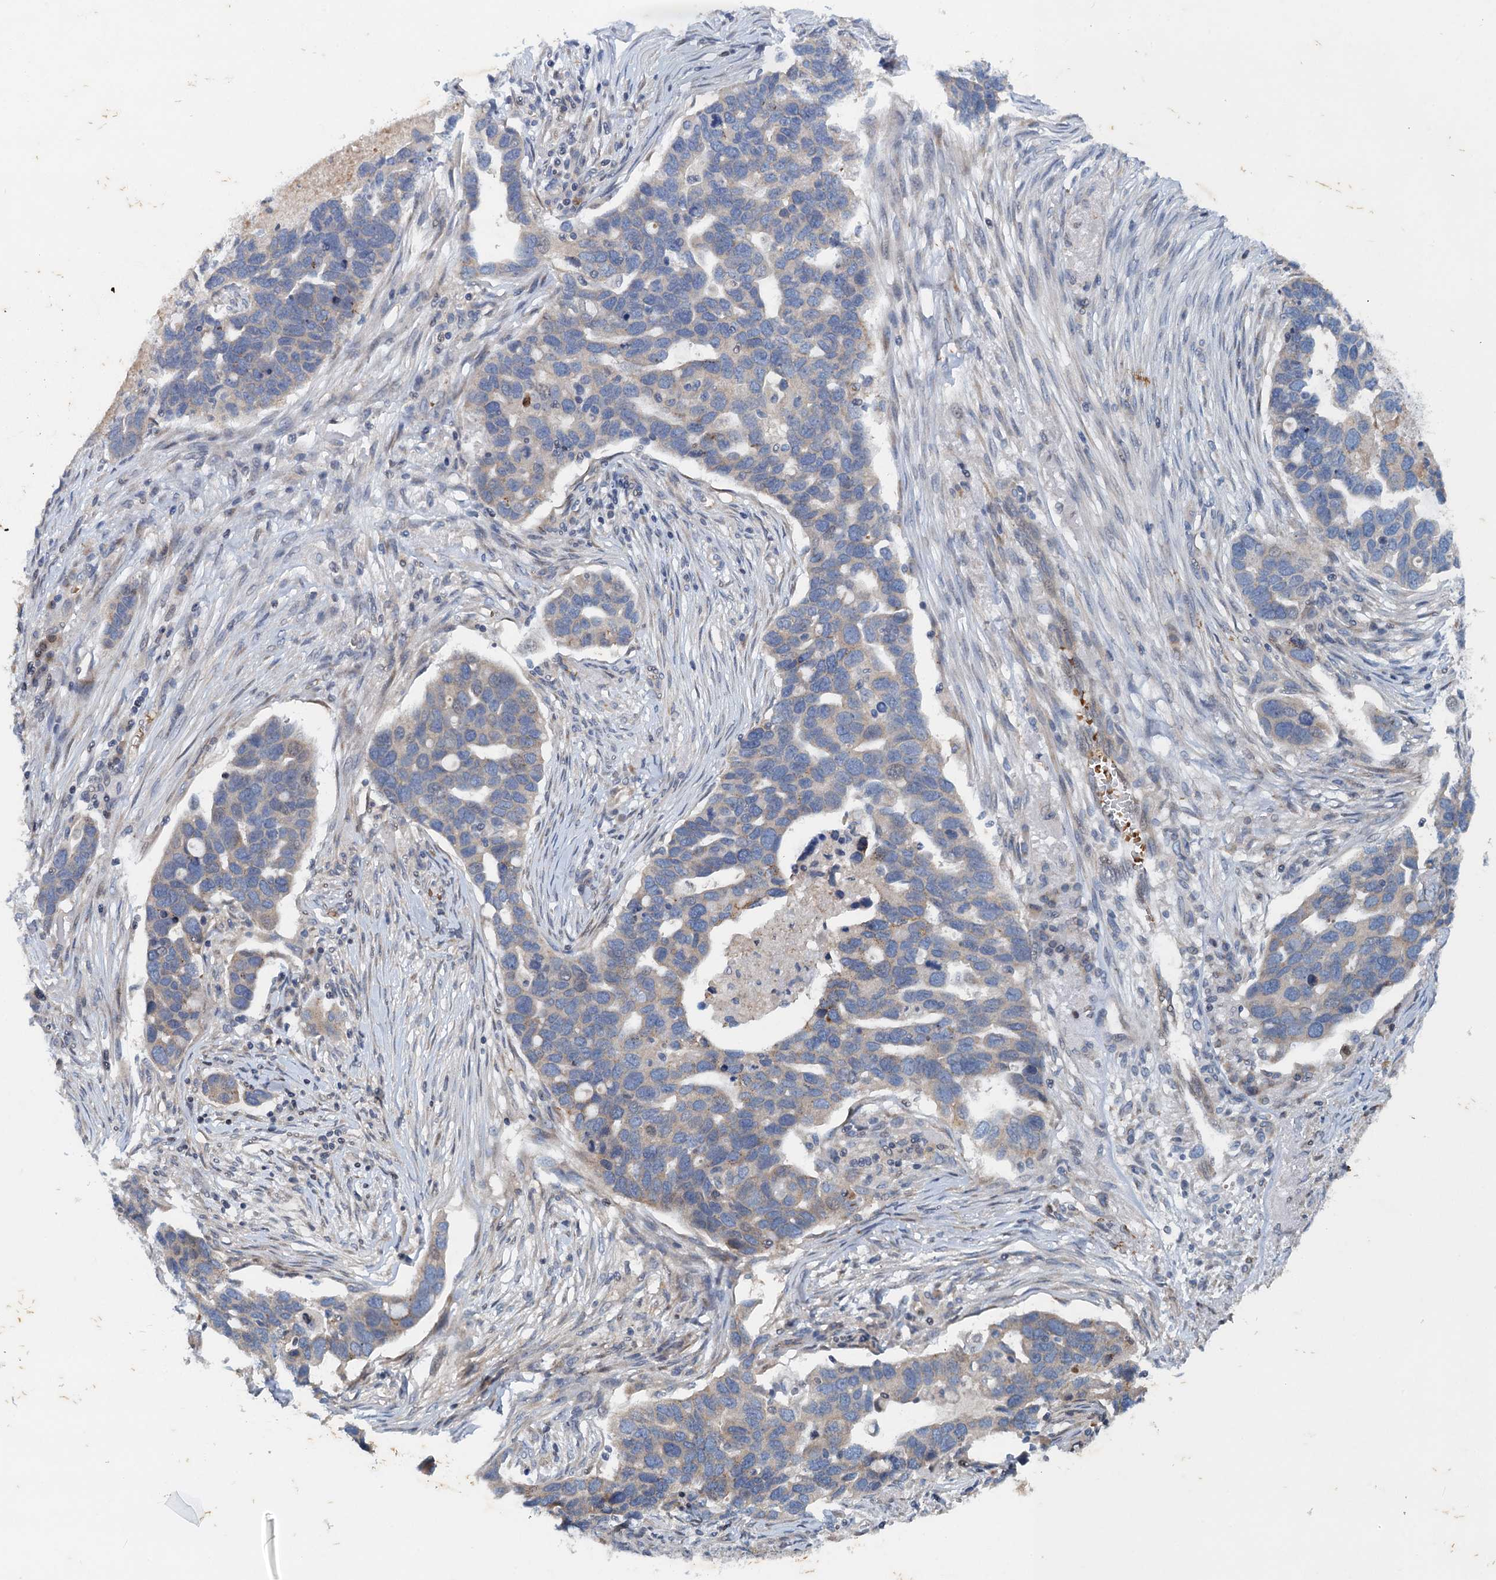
{"staining": {"intensity": "weak", "quantity": "25%-75%", "location": "cytoplasmic/membranous"}, "tissue": "ovarian cancer", "cell_type": "Tumor cells", "image_type": "cancer", "snomed": [{"axis": "morphology", "description": "Cystadenocarcinoma, serous, NOS"}, {"axis": "topography", "description": "Ovary"}], "caption": "Protein analysis of serous cystadenocarcinoma (ovarian) tissue demonstrates weak cytoplasmic/membranous expression in approximately 25%-75% of tumor cells.", "gene": "NBEA", "patient": {"sex": "female", "age": 54}}